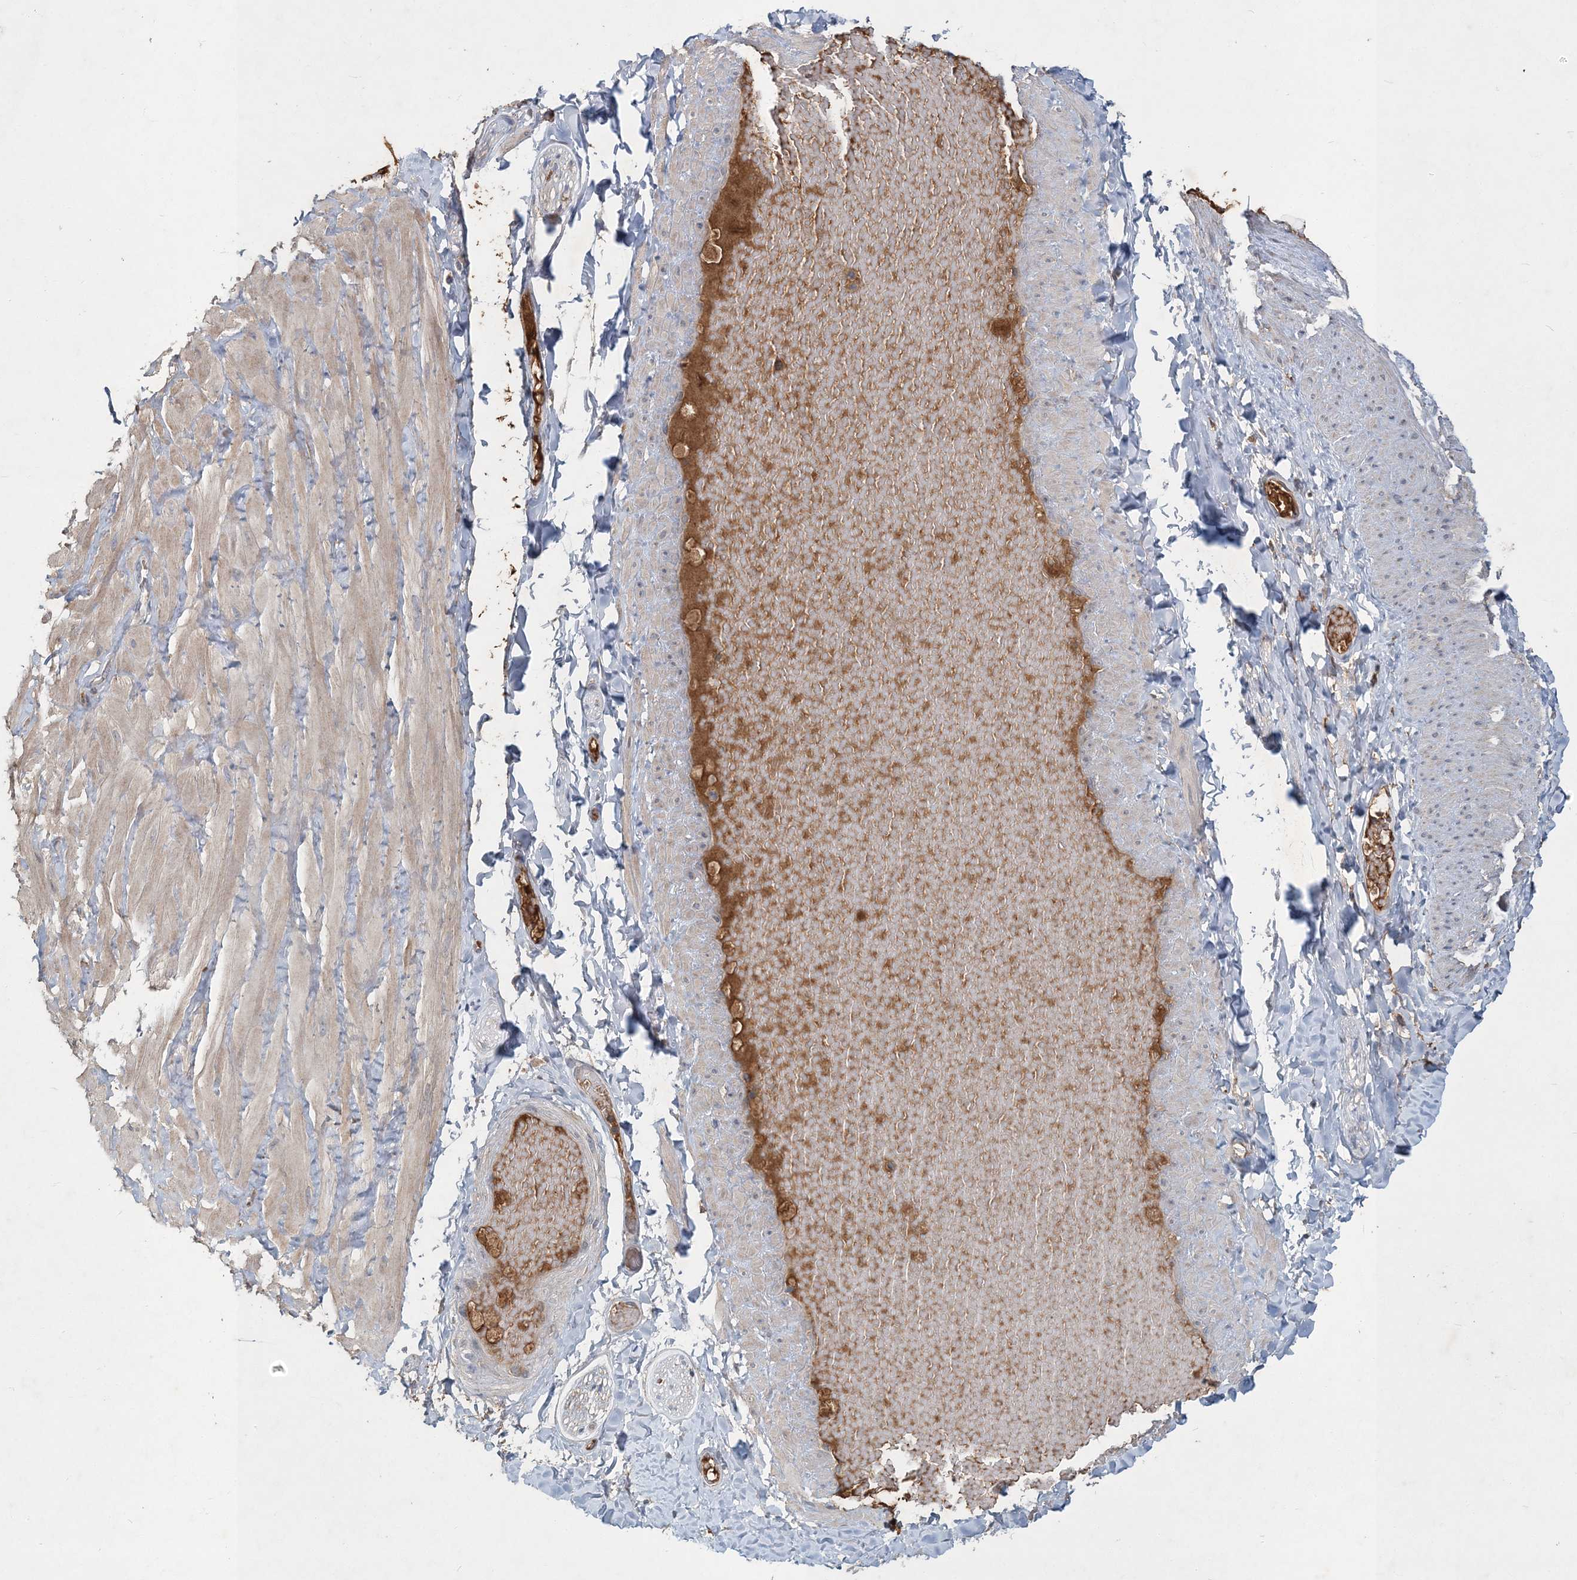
{"staining": {"intensity": "negative", "quantity": "none", "location": "none"}, "tissue": "adipose tissue", "cell_type": "Adipocytes", "image_type": "normal", "snomed": [{"axis": "morphology", "description": "Normal tissue, NOS"}, {"axis": "topography", "description": "Adipose tissue"}, {"axis": "topography", "description": "Vascular tissue"}, {"axis": "topography", "description": "Peripheral nerve tissue"}], "caption": "There is no significant expression in adipocytes of adipose tissue. (Stains: DAB (3,3'-diaminobenzidine) immunohistochemistry (IHC) with hematoxylin counter stain, Microscopy: brightfield microscopy at high magnification).", "gene": "RNF25", "patient": {"sex": "male", "age": 25}}